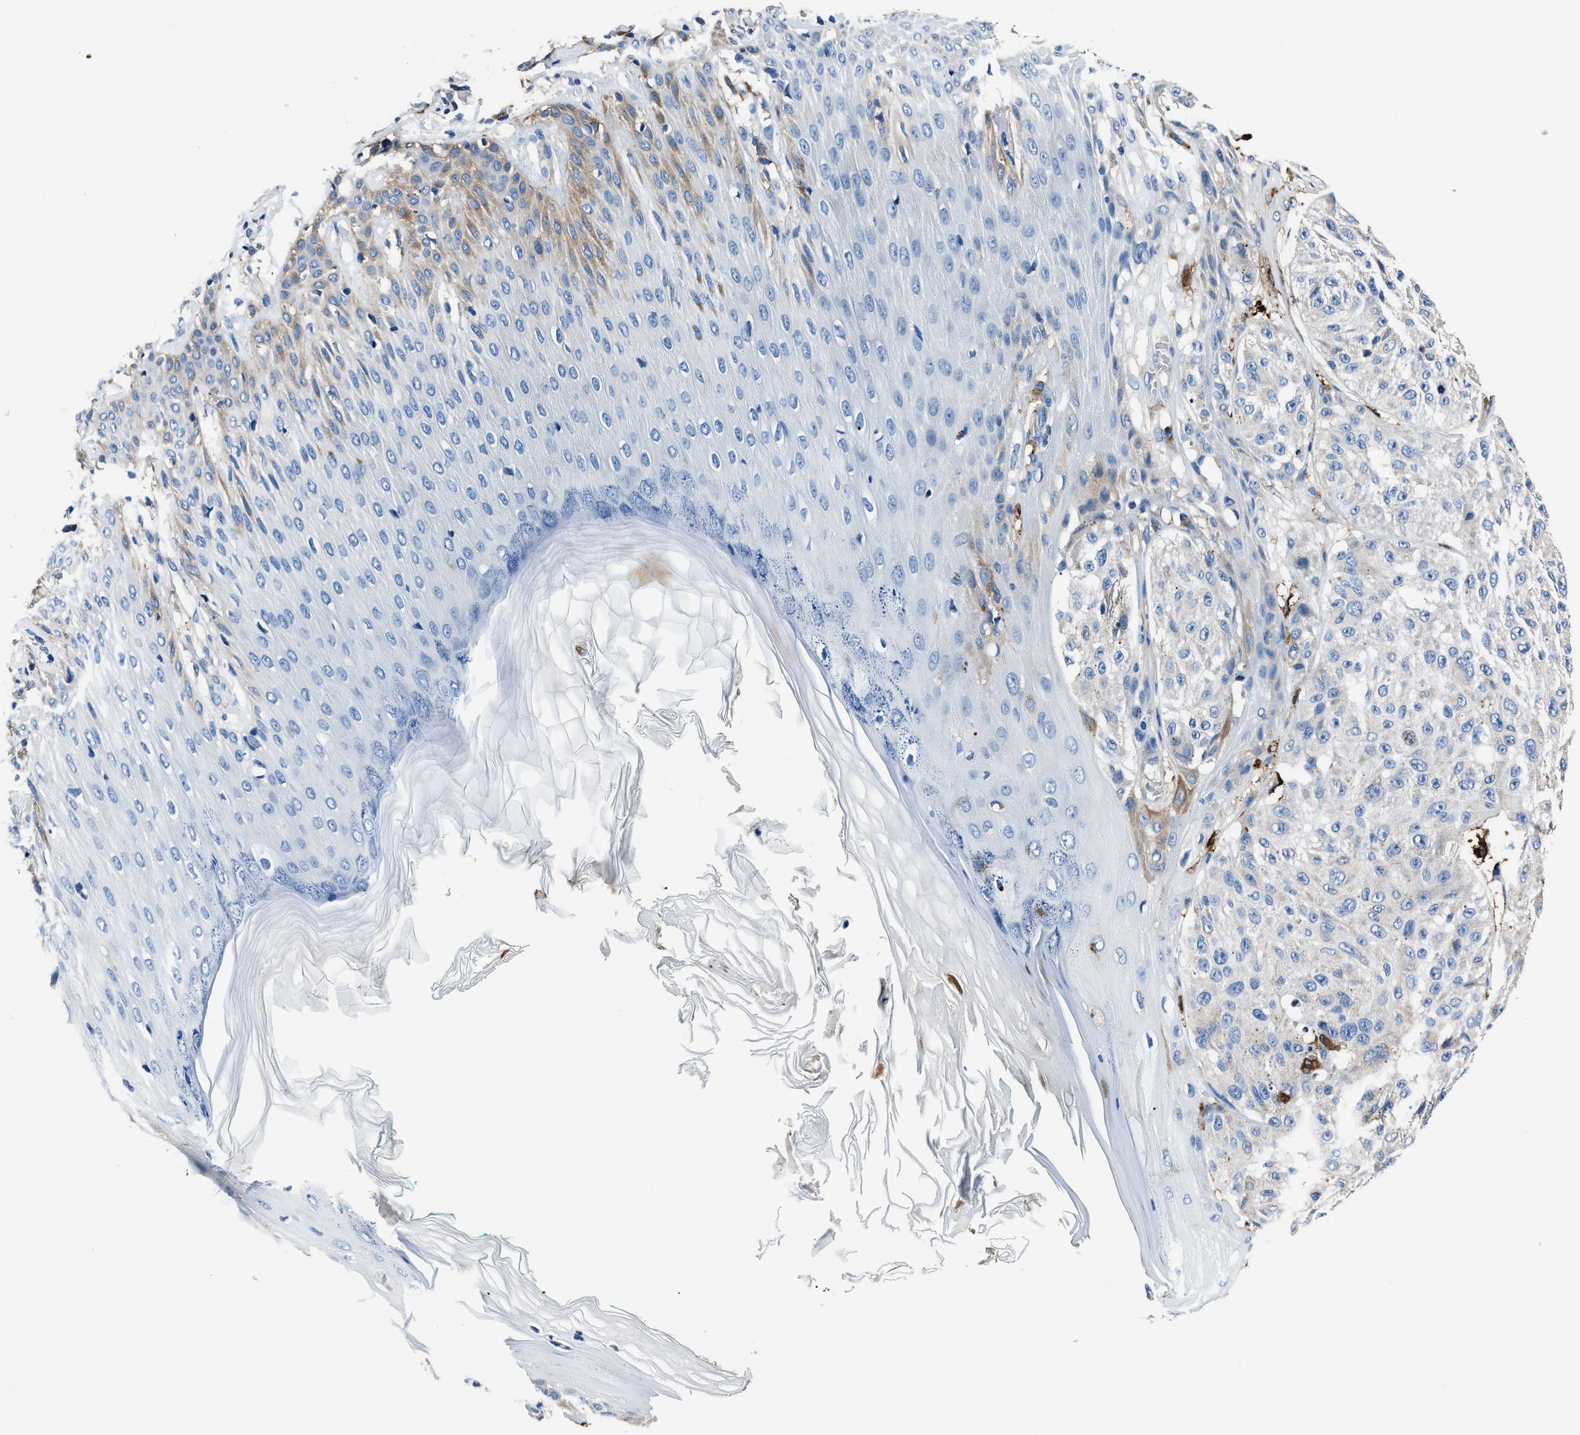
{"staining": {"intensity": "negative", "quantity": "none", "location": "none"}, "tissue": "melanoma", "cell_type": "Tumor cells", "image_type": "cancer", "snomed": [{"axis": "morphology", "description": "Malignant melanoma, NOS"}, {"axis": "topography", "description": "Skin"}], "caption": "A histopathology image of human malignant melanoma is negative for staining in tumor cells.", "gene": "FTL", "patient": {"sex": "female", "age": 46}}